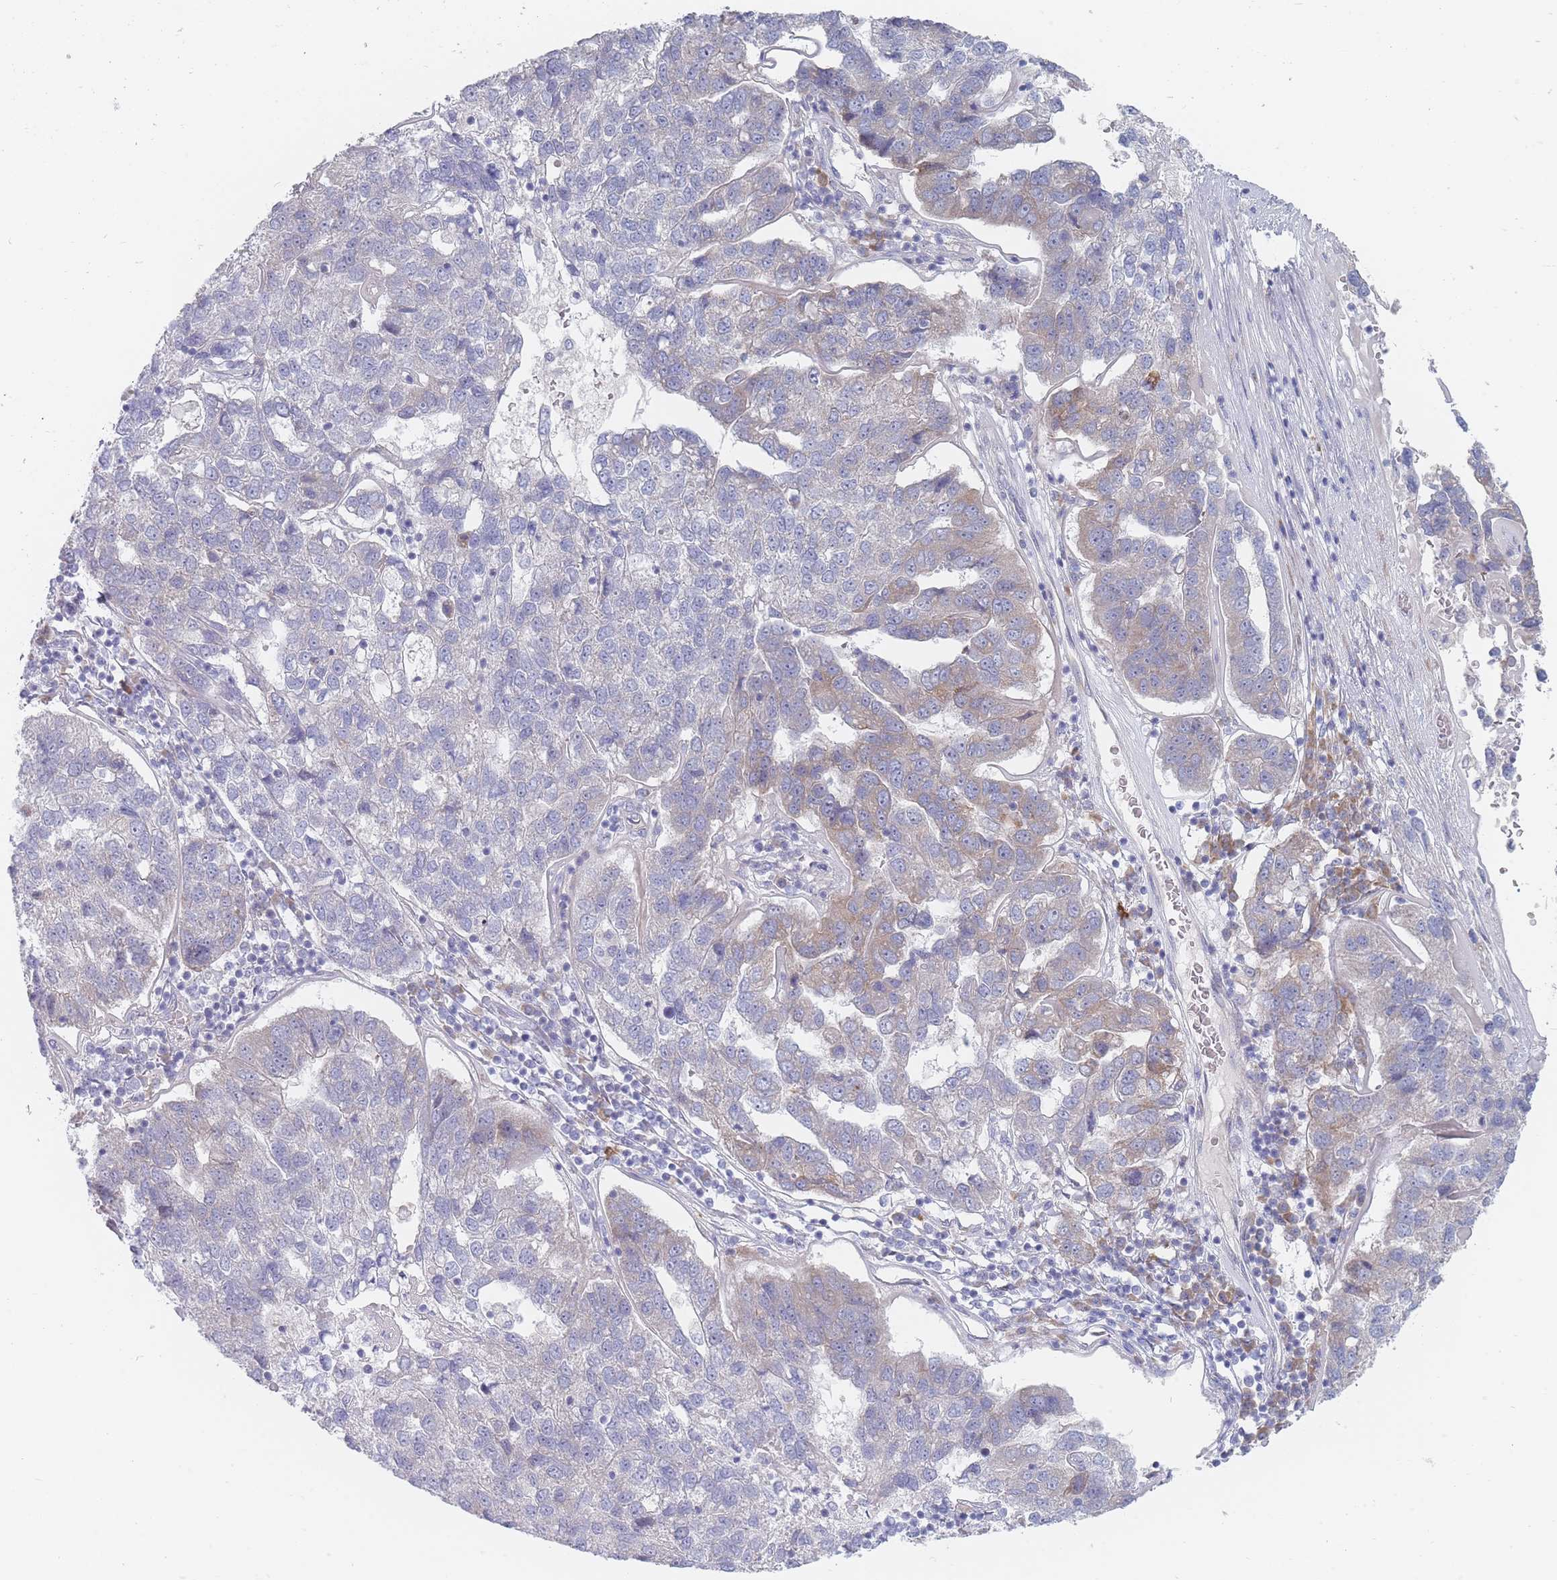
{"staining": {"intensity": "negative", "quantity": "none", "location": "none"}, "tissue": "pancreatic cancer", "cell_type": "Tumor cells", "image_type": "cancer", "snomed": [{"axis": "morphology", "description": "Adenocarcinoma, NOS"}, {"axis": "topography", "description": "Pancreas"}], "caption": "Immunohistochemistry photomicrograph of neoplastic tissue: human pancreatic adenocarcinoma stained with DAB reveals no significant protein positivity in tumor cells.", "gene": "SPATS1", "patient": {"sex": "female", "age": 61}}